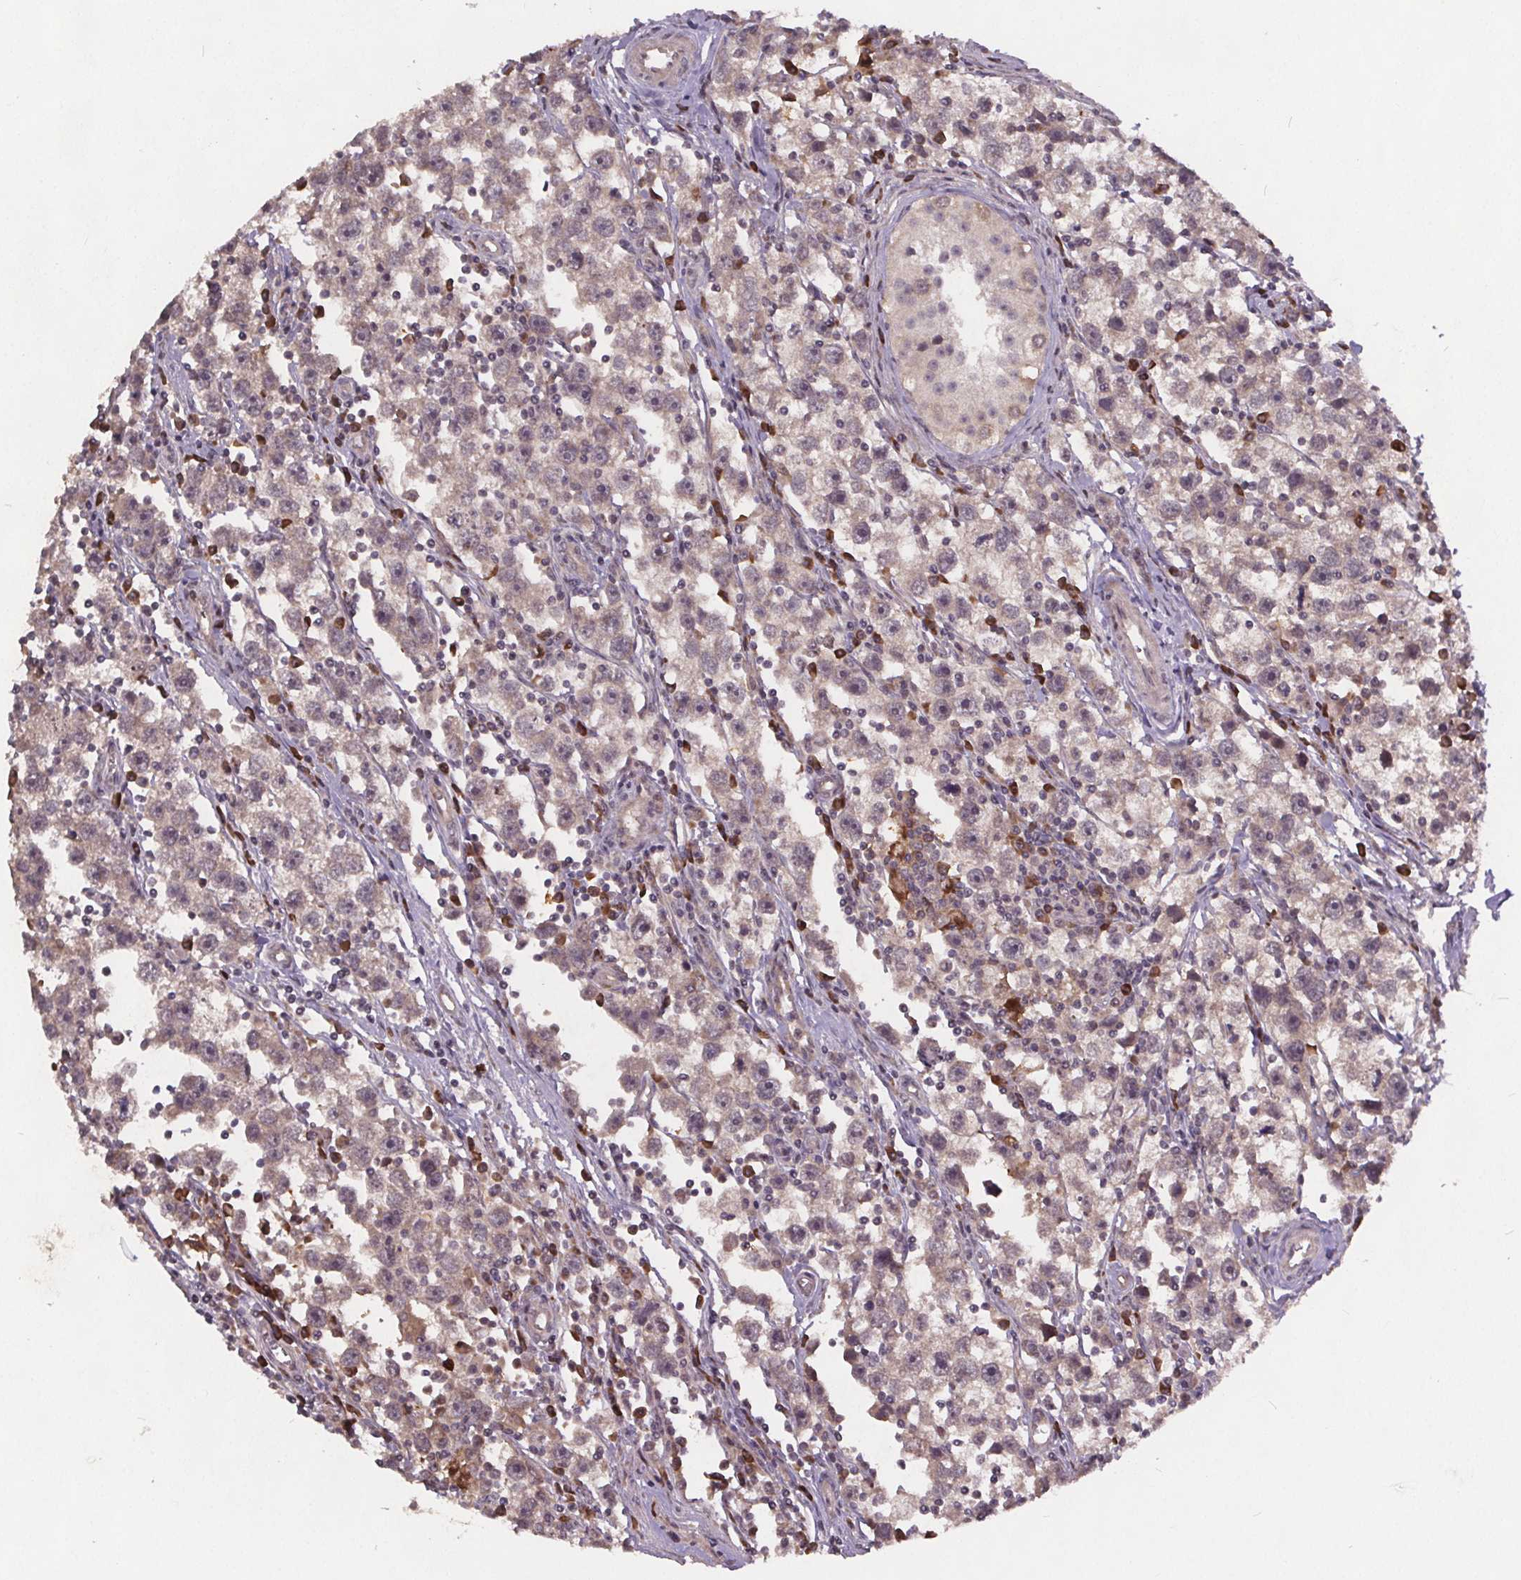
{"staining": {"intensity": "negative", "quantity": "none", "location": "none"}, "tissue": "testis cancer", "cell_type": "Tumor cells", "image_type": "cancer", "snomed": [{"axis": "morphology", "description": "Seminoma, NOS"}, {"axis": "topography", "description": "Testis"}], "caption": "High power microscopy micrograph of an immunohistochemistry (IHC) image of testis cancer, revealing no significant positivity in tumor cells.", "gene": "USP9X", "patient": {"sex": "male", "age": 30}}